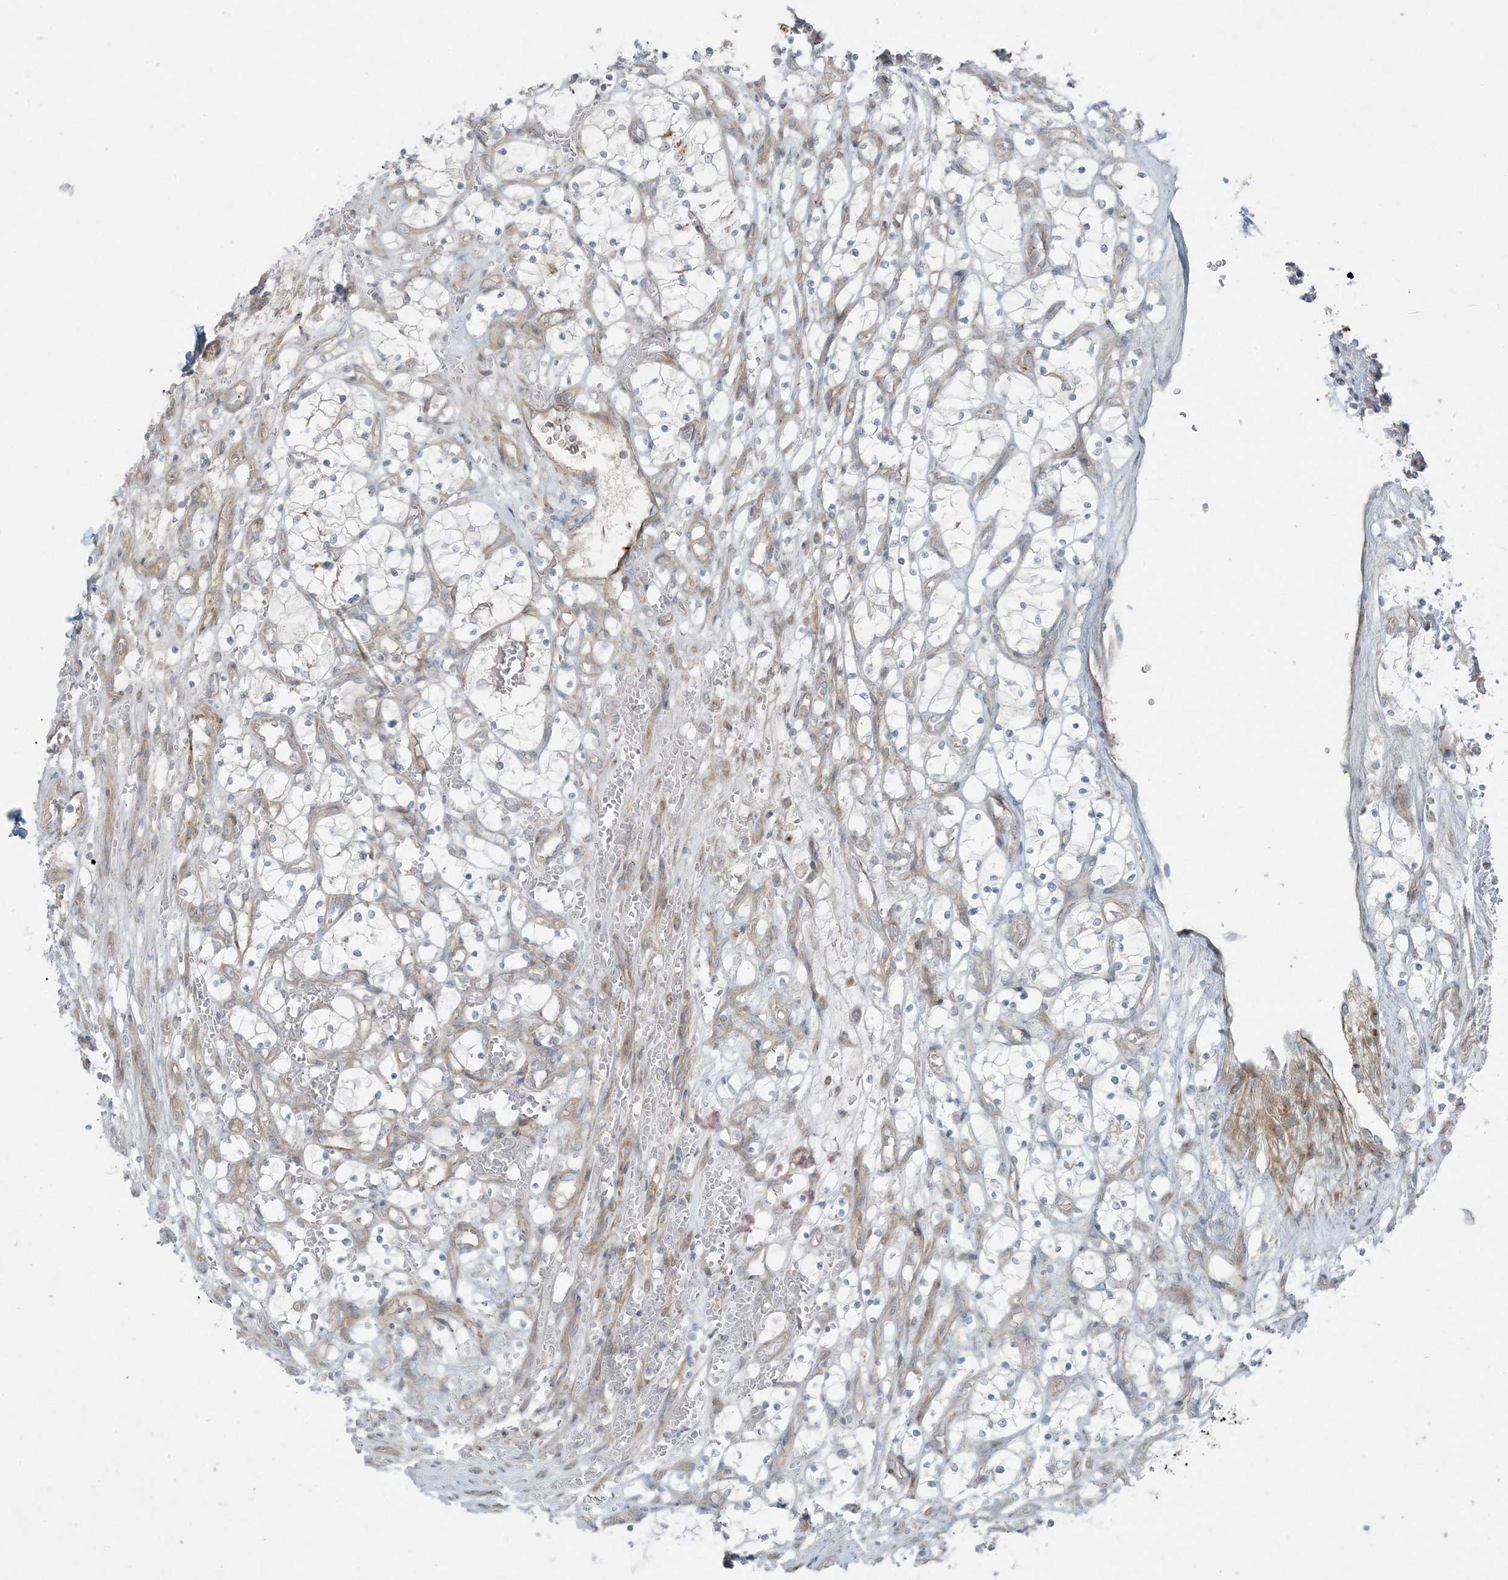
{"staining": {"intensity": "negative", "quantity": "none", "location": "none"}, "tissue": "renal cancer", "cell_type": "Tumor cells", "image_type": "cancer", "snomed": [{"axis": "morphology", "description": "Adenocarcinoma, NOS"}, {"axis": "topography", "description": "Kidney"}], "caption": "High power microscopy image of an IHC micrograph of renal adenocarcinoma, revealing no significant expression in tumor cells.", "gene": "PIK3R4", "patient": {"sex": "female", "age": 69}}